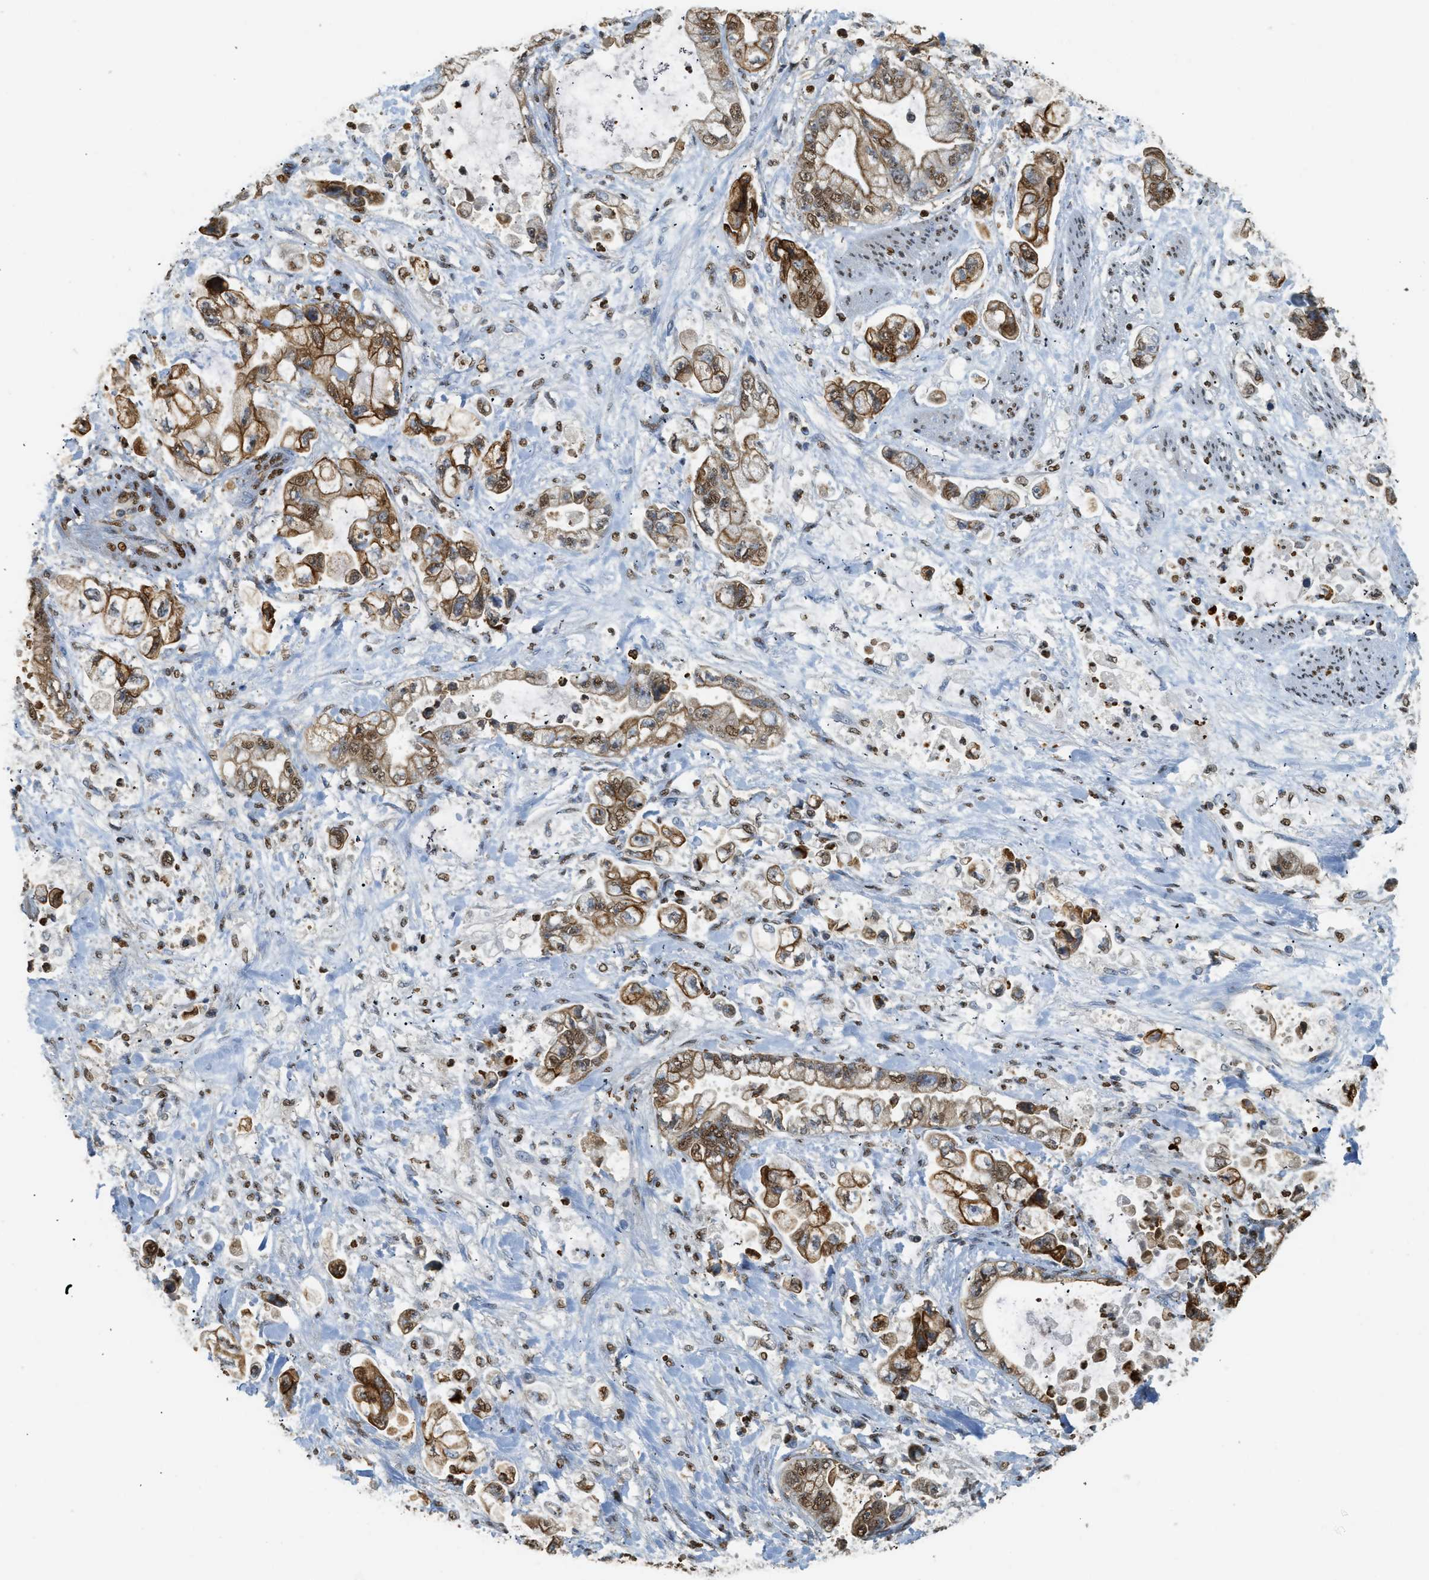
{"staining": {"intensity": "moderate", "quantity": ">75%", "location": "cytoplasmic/membranous,nuclear"}, "tissue": "stomach cancer", "cell_type": "Tumor cells", "image_type": "cancer", "snomed": [{"axis": "morphology", "description": "Normal tissue, NOS"}, {"axis": "morphology", "description": "Adenocarcinoma, NOS"}, {"axis": "topography", "description": "Stomach"}], "caption": "High-magnification brightfield microscopy of stomach cancer stained with DAB (brown) and counterstained with hematoxylin (blue). tumor cells exhibit moderate cytoplasmic/membranous and nuclear expression is identified in about>75% of cells. Immunohistochemistry stains the protein in brown and the nuclei are stained blue.", "gene": "NR5A2", "patient": {"sex": "male", "age": 62}}